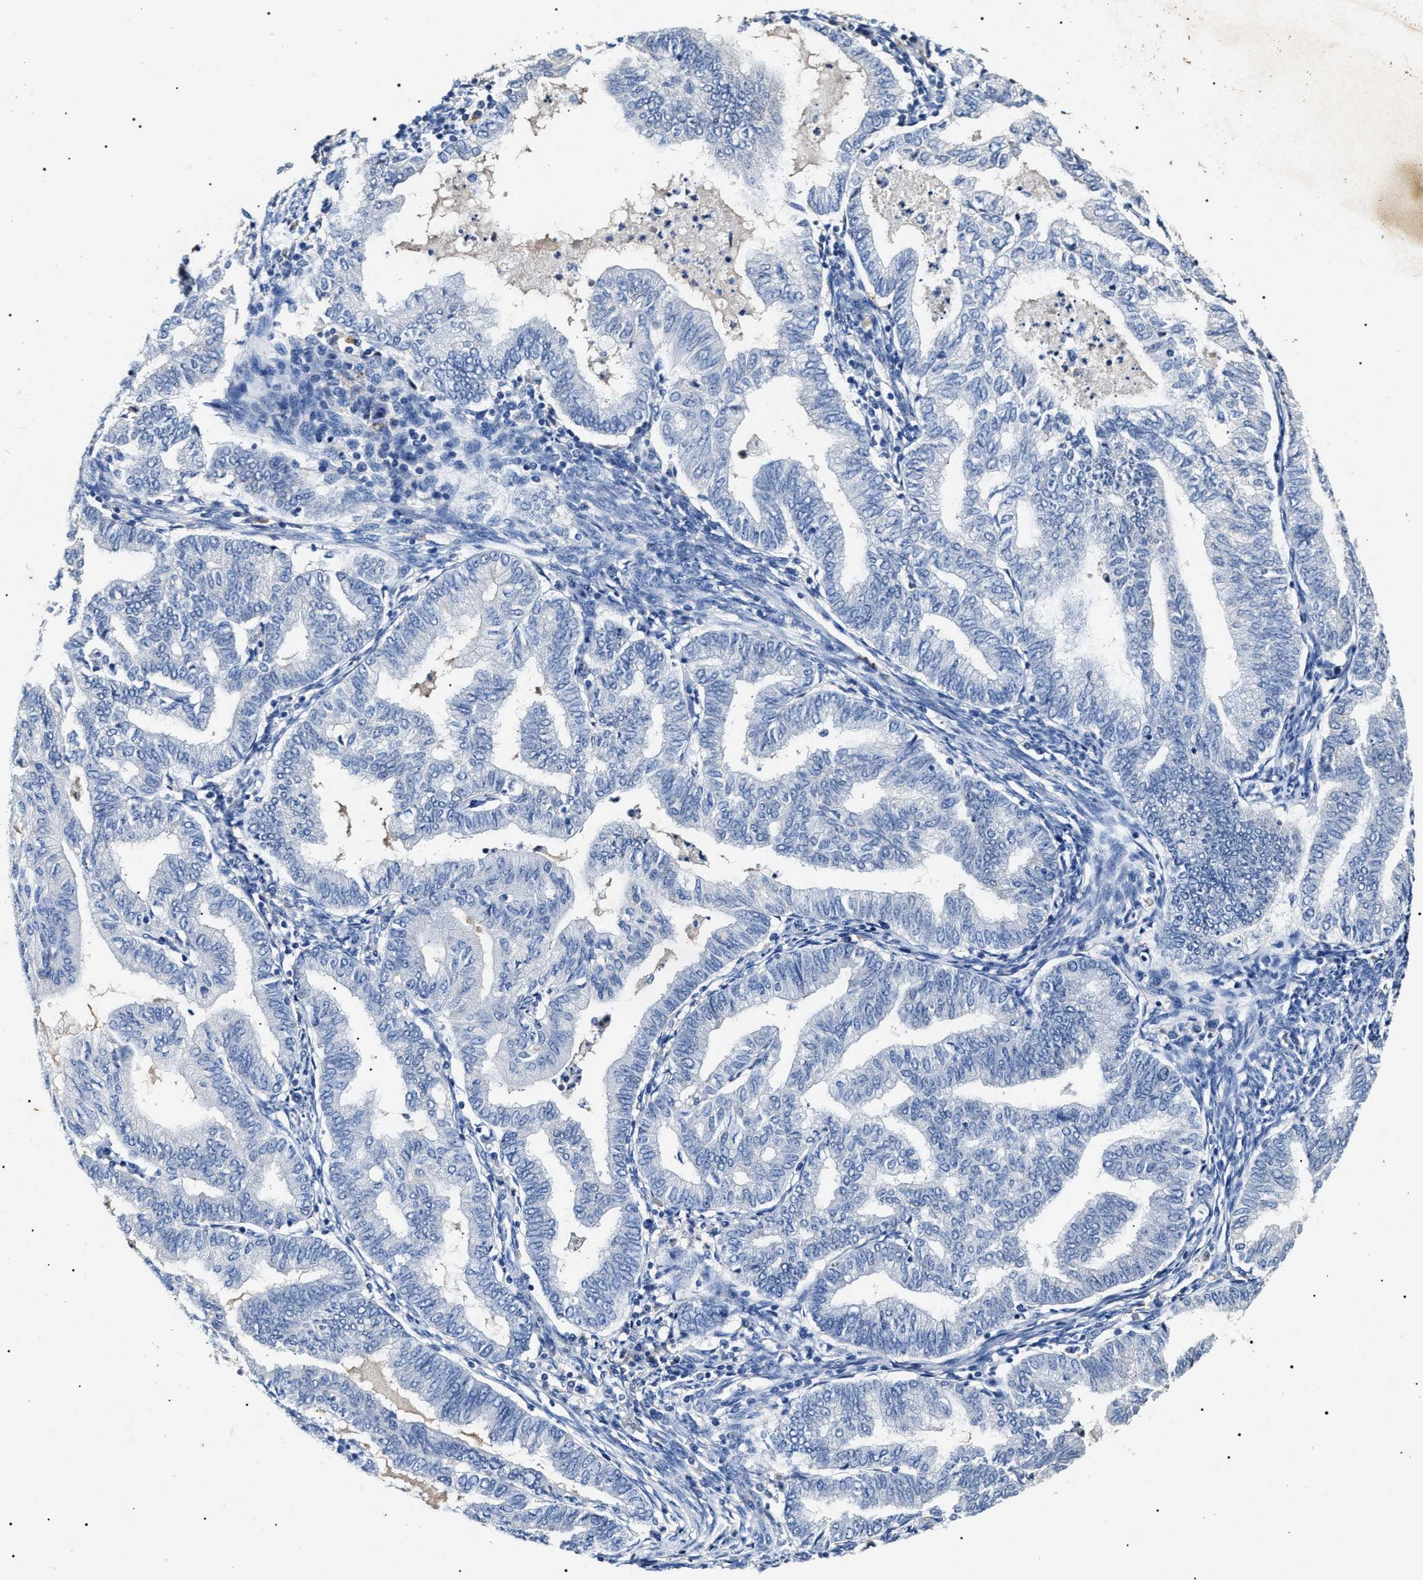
{"staining": {"intensity": "negative", "quantity": "none", "location": "none"}, "tissue": "endometrial cancer", "cell_type": "Tumor cells", "image_type": "cancer", "snomed": [{"axis": "morphology", "description": "Polyp, NOS"}, {"axis": "morphology", "description": "Adenocarcinoma, NOS"}, {"axis": "morphology", "description": "Adenoma, NOS"}, {"axis": "topography", "description": "Endometrium"}], "caption": "A micrograph of endometrial cancer stained for a protein shows no brown staining in tumor cells.", "gene": "LRRC8E", "patient": {"sex": "female", "age": 79}}